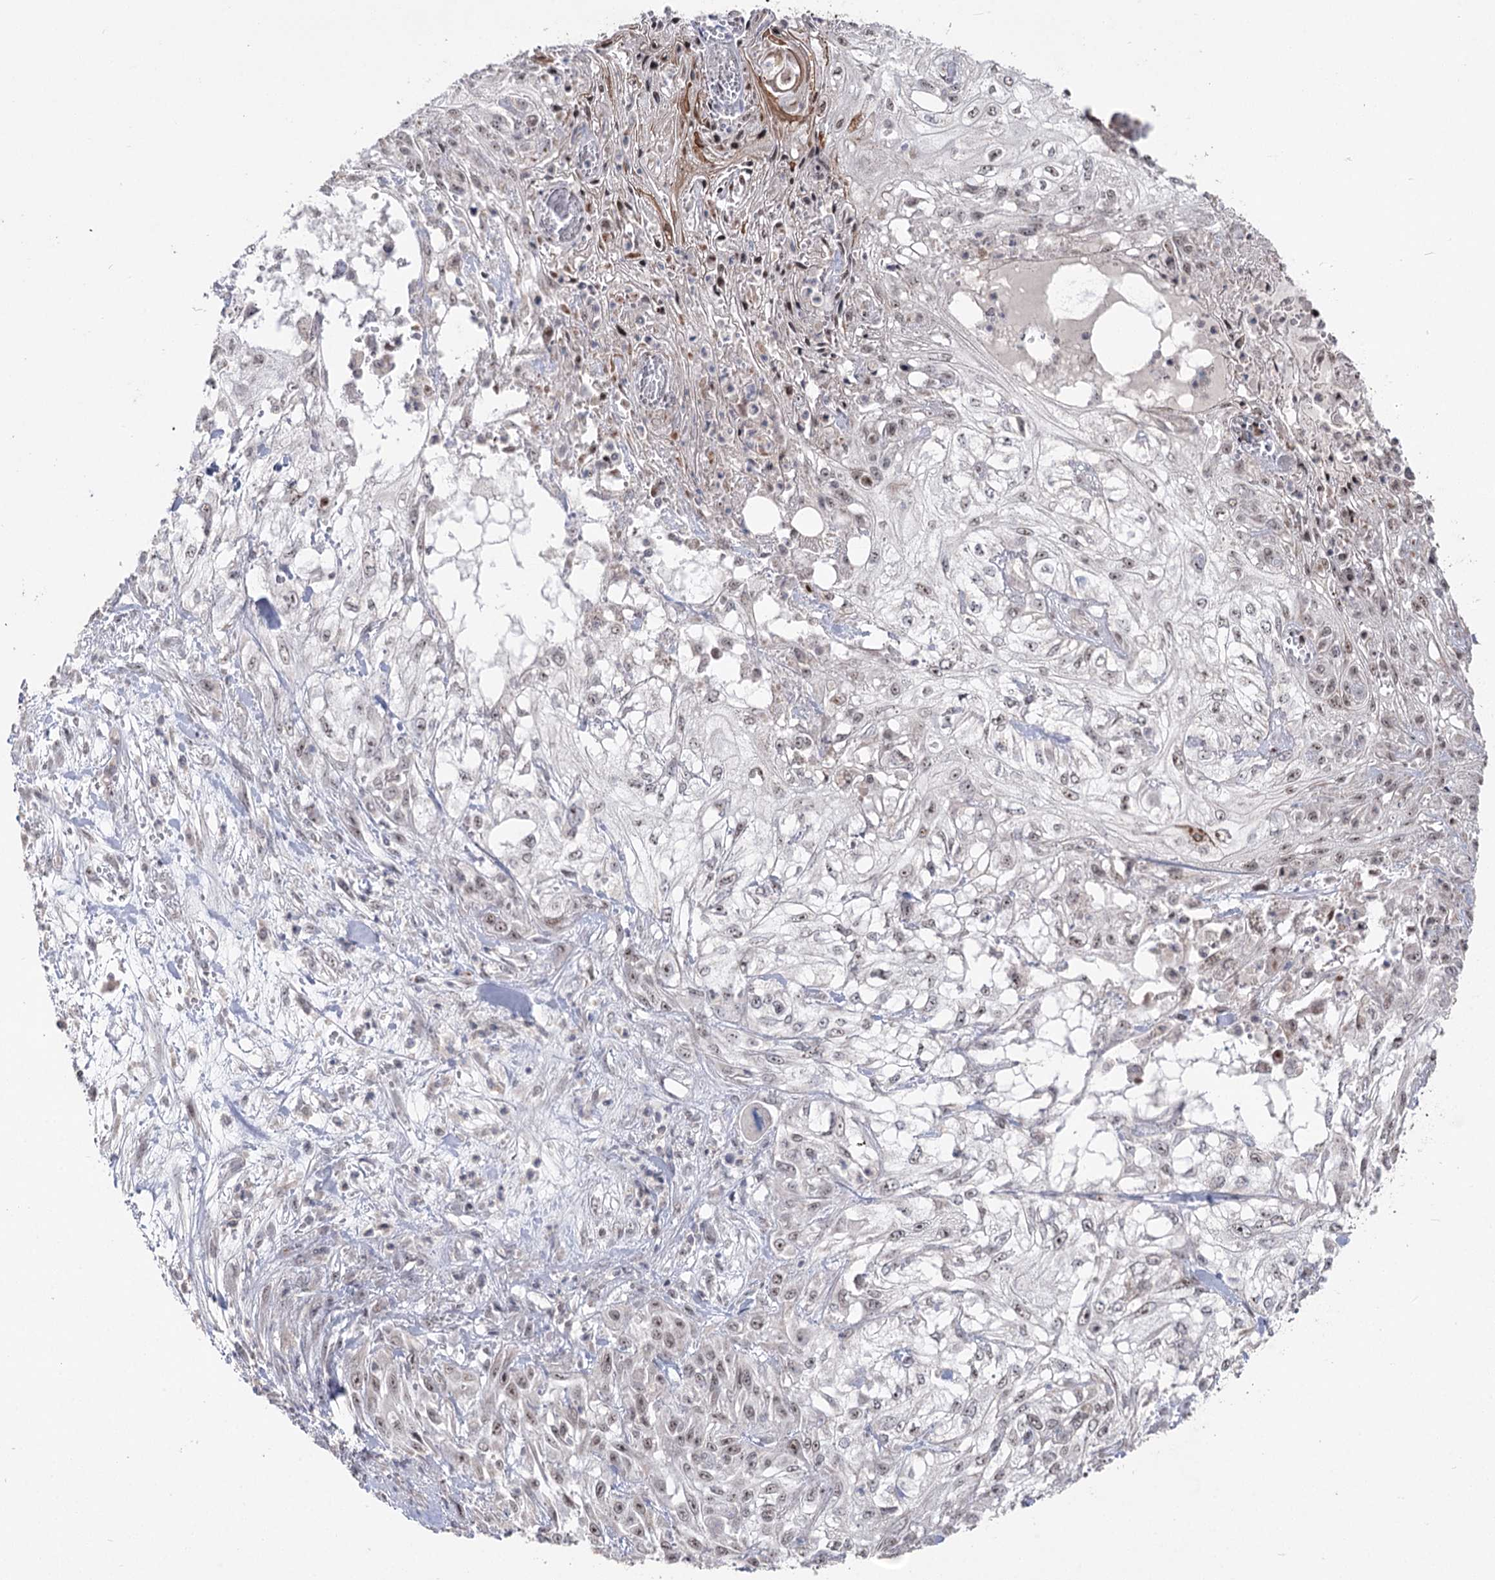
{"staining": {"intensity": "weak", "quantity": "<25%", "location": "nuclear"}, "tissue": "skin cancer", "cell_type": "Tumor cells", "image_type": "cancer", "snomed": [{"axis": "morphology", "description": "Squamous cell carcinoma, NOS"}, {"axis": "morphology", "description": "Squamous cell carcinoma, metastatic, NOS"}, {"axis": "topography", "description": "Skin"}, {"axis": "topography", "description": "Lymph node"}], "caption": "Immunohistochemical staining of human skin cancer (metastatic squamous cell carcinoma) exhibits no significant expression in tumor cells. Brightfield microscopy of immunohistochemistry stained with DAB (3,3'-diaminobenzidine) (brown) and hematoxylin (blue), captured at high magnification.", "gene": "RUFY4", "patient": {"sex": "male", "age": 75}}